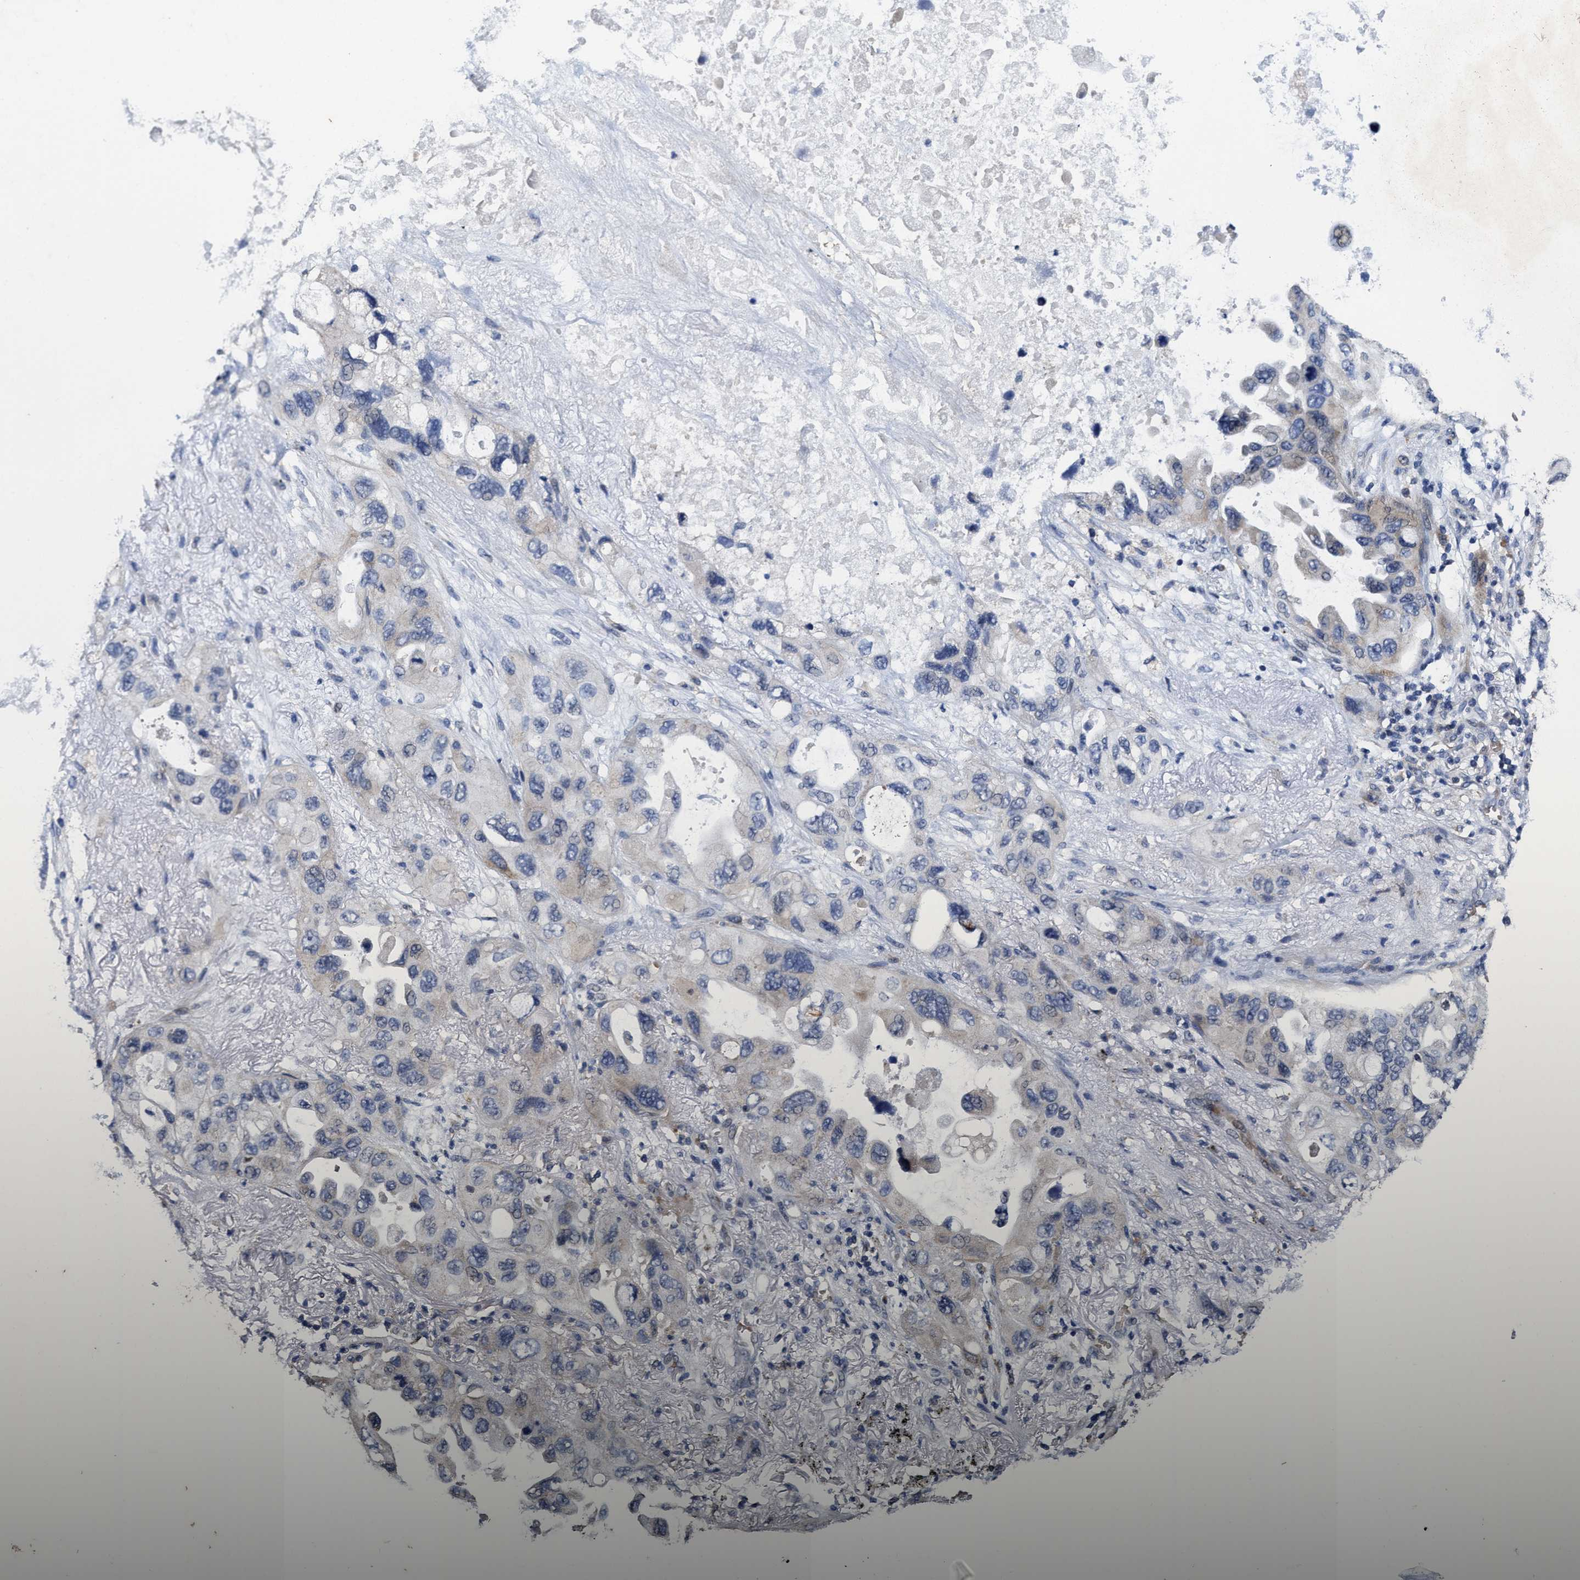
{"staining": {"intensity": "weak", "quantity": "<25%", "location": "cytoplasmic/membranous"}, "tissue": "lung cancer", "cell_type": "Tumor cells", "image_type": "cancer", "snomed": [{"axis": "morphology", "description": "Squamous cell carcinoma, NOS"}, {"axis": "topography", "description": "Lung"}], "caption": "Micrograph shows no protein positivity in tumor cells of squamous cell carcinoma (lung) tissue.", "gene": "ZFAT", "patient": {"sex": "female", "age": 73}}